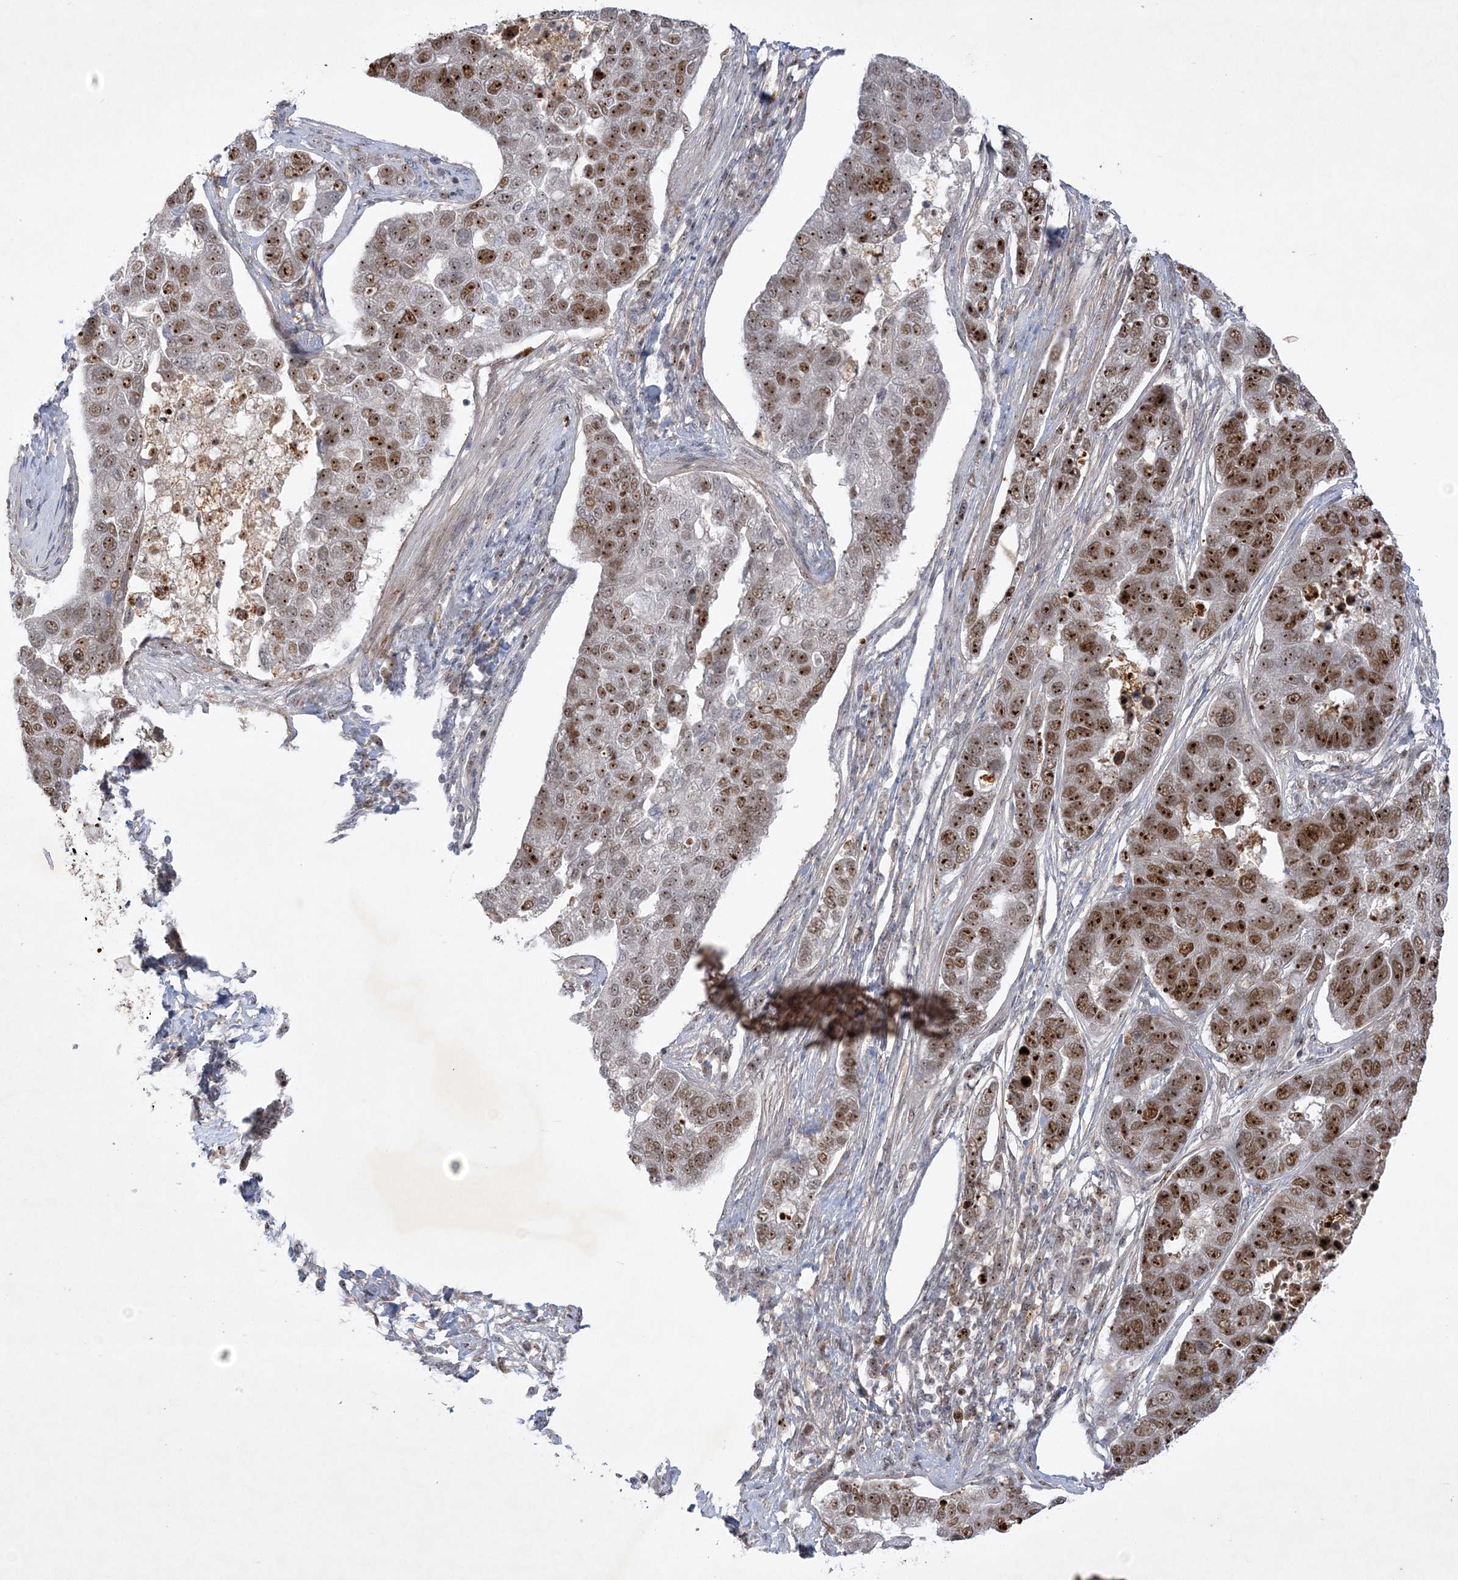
{"staining": {"intensity": "strong", "quantity": ">75%", "location": "nuclear"}, "tissue": "pancreatic cancer", "cell_type": "Tumor cells", "image_type": "cancer", "snomed": [{"axis": "morphology", "description": "Adenocarcinoma, NOS"}, {"axis": "topography", "description": "Pancreas"}], "caption": "Immunohistochemistry (IHC) histopathology image of neoplastic tissue: human pancreatic cancer (adenocarcinoma) stained using immunohistochemistry demonstrates high levels of strong protein expression localized specifically in the nuclear of tumor cells, appearing as a nuclear brown color.", "gene": "NPM3", "patient": {"sex": "female", "age": 61}}